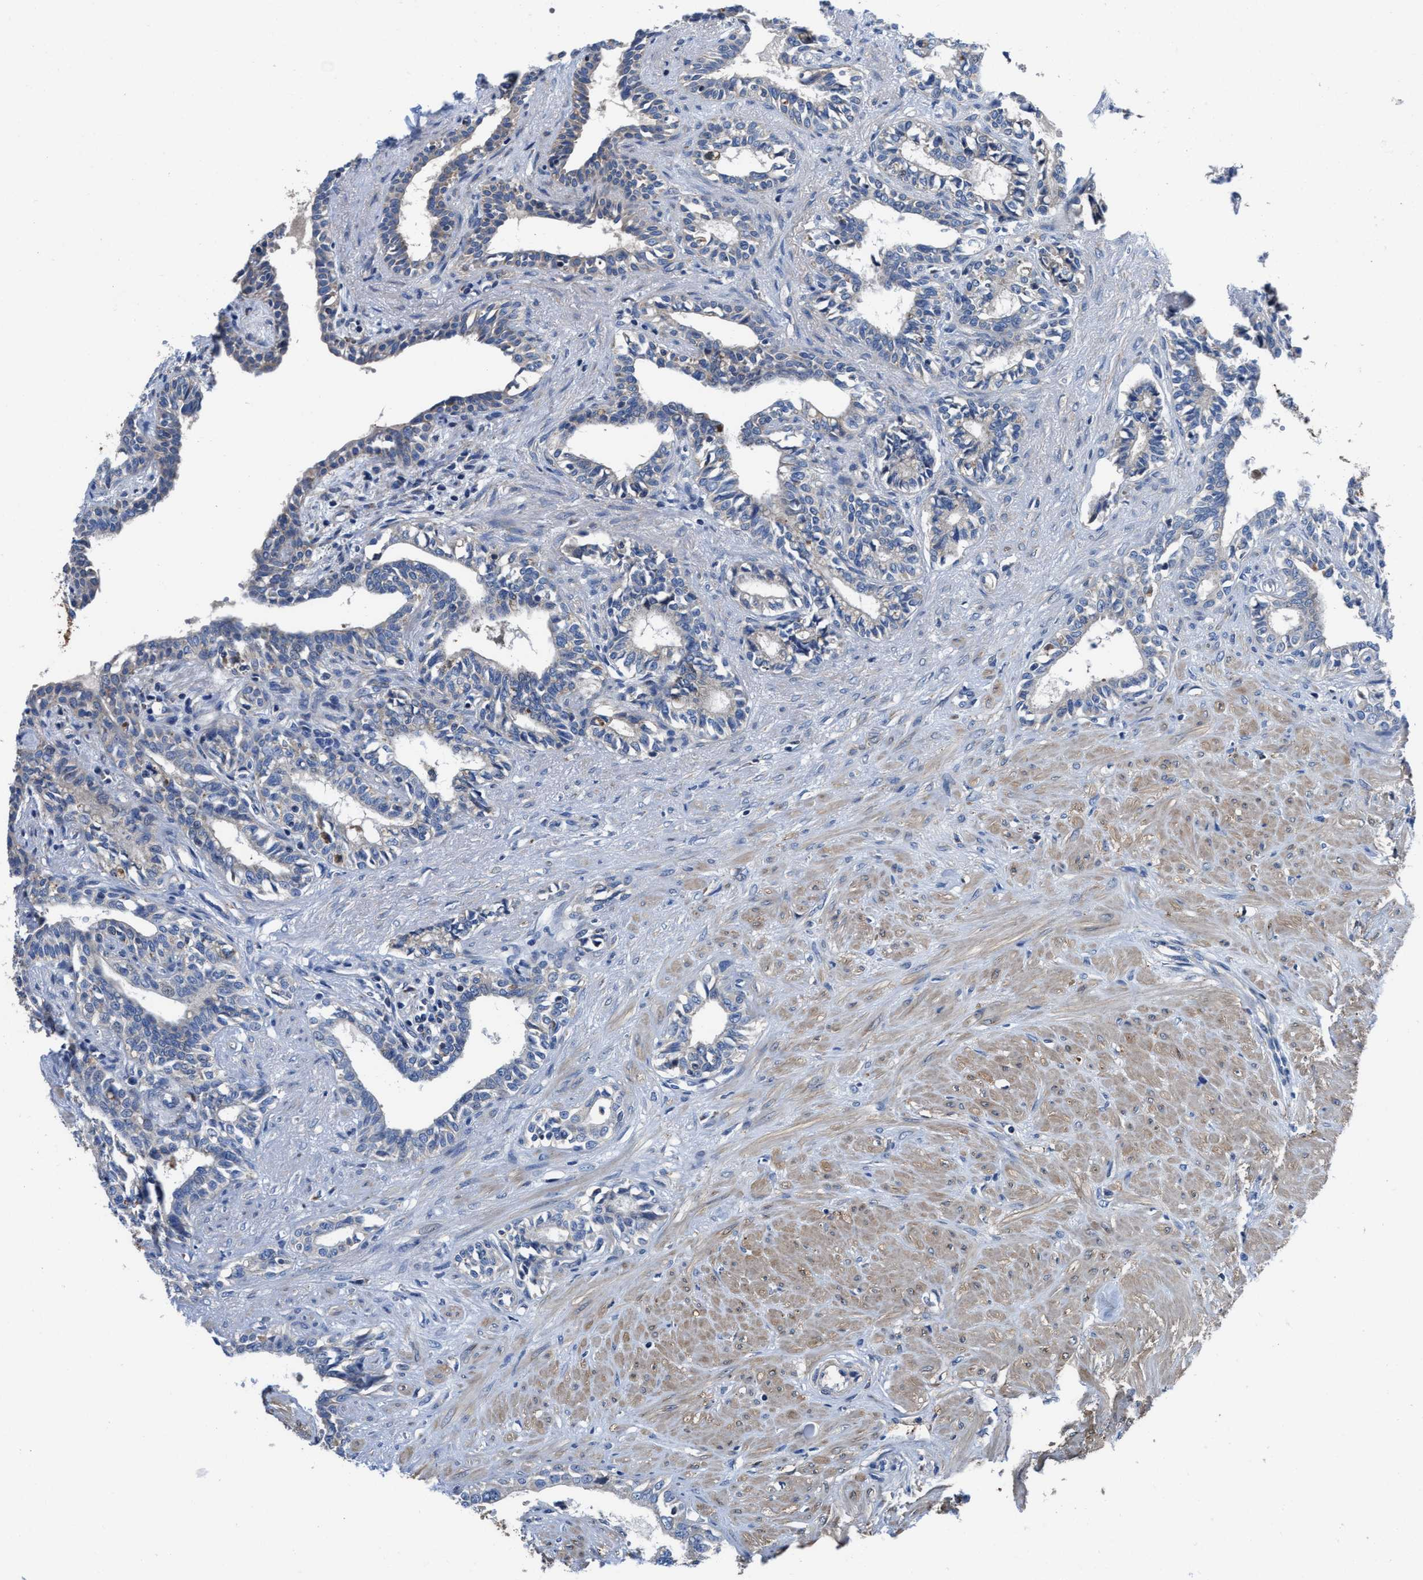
{"staining": {"intensity": "moderate", "quantity": "<25%", "location": "cytoplasmic/membranous"}, "tissue": "seminal vesicle", "cell_type": "Glandular cells", "image_type": "normal", "snomed": [{"axis": "morphology", "description": "Normal tissue, NOS"}, {"axis": "morphology", "description": "Adenocarcinoma, High grade"}, {"axis": "topography", "description": "Prostate"}, {"axis": "topography", "description": "Seminal veicle"}], "caption": "The image demonstrates staining of benign seminal vesicle, revealing moderate cytoplasmic/membranous protein expression (brown color) within glandular cells. Nuclei are stained in blue.", "gene": "TMEM30A", "patient": {"sex": "male", "age": 55}}